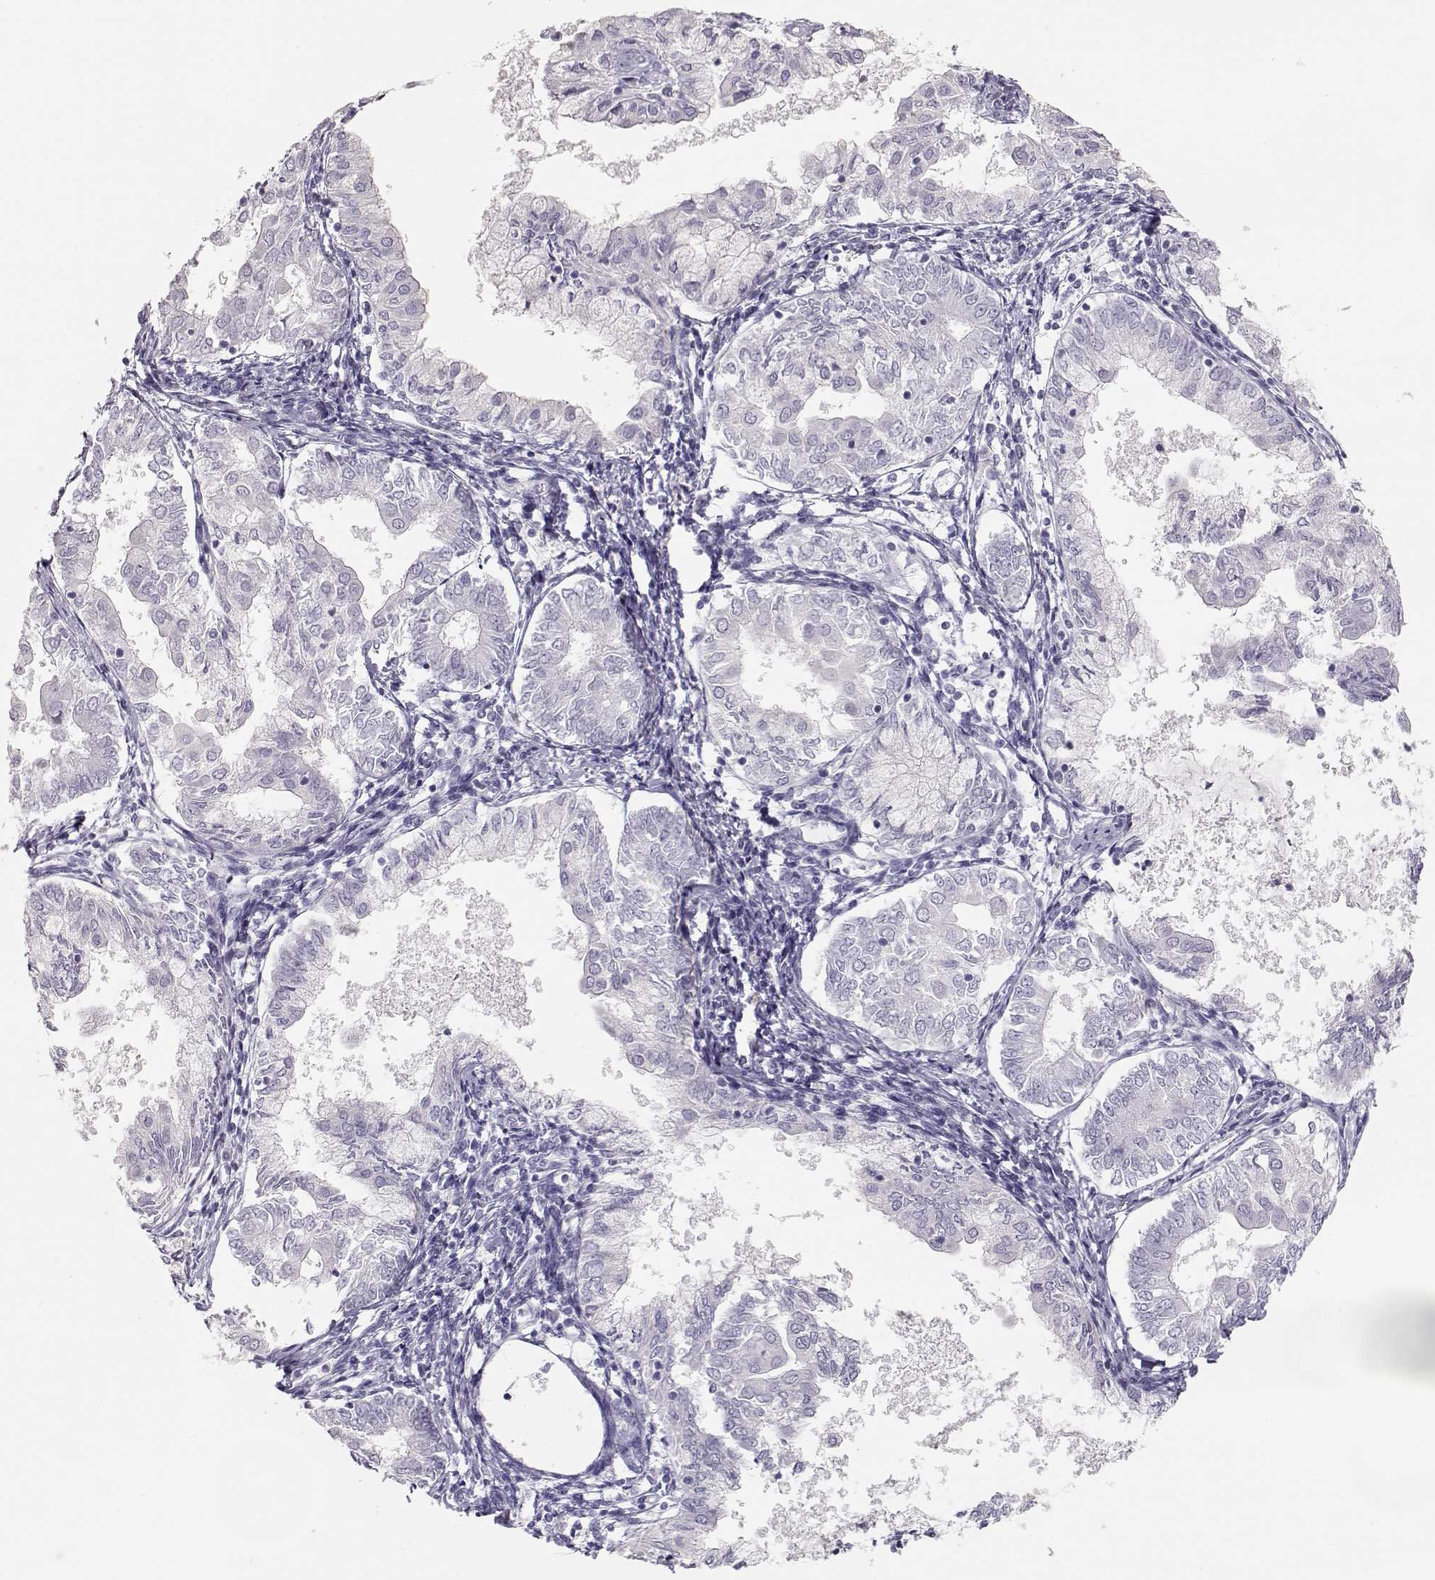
{"staining": {"intensity": "negative", "quantity": "none", "location": "none"}, "tissue": "endometrial cancer", "cell_type": "Tumor cells", "image_type": "cancer", "snomed": [{"axis": "morphology", "description": "Adenocarcinoma, NOS"}, {"axis": "topography", "description": "Endometrium"}], "caption": "The immunohistochemistry photomicrograph has no significant positivity in tumor cells of adenocarcinoma (endometrial) tissue.", "gene": "LEPR", "patient": {"sex": "female", "age": 68}}